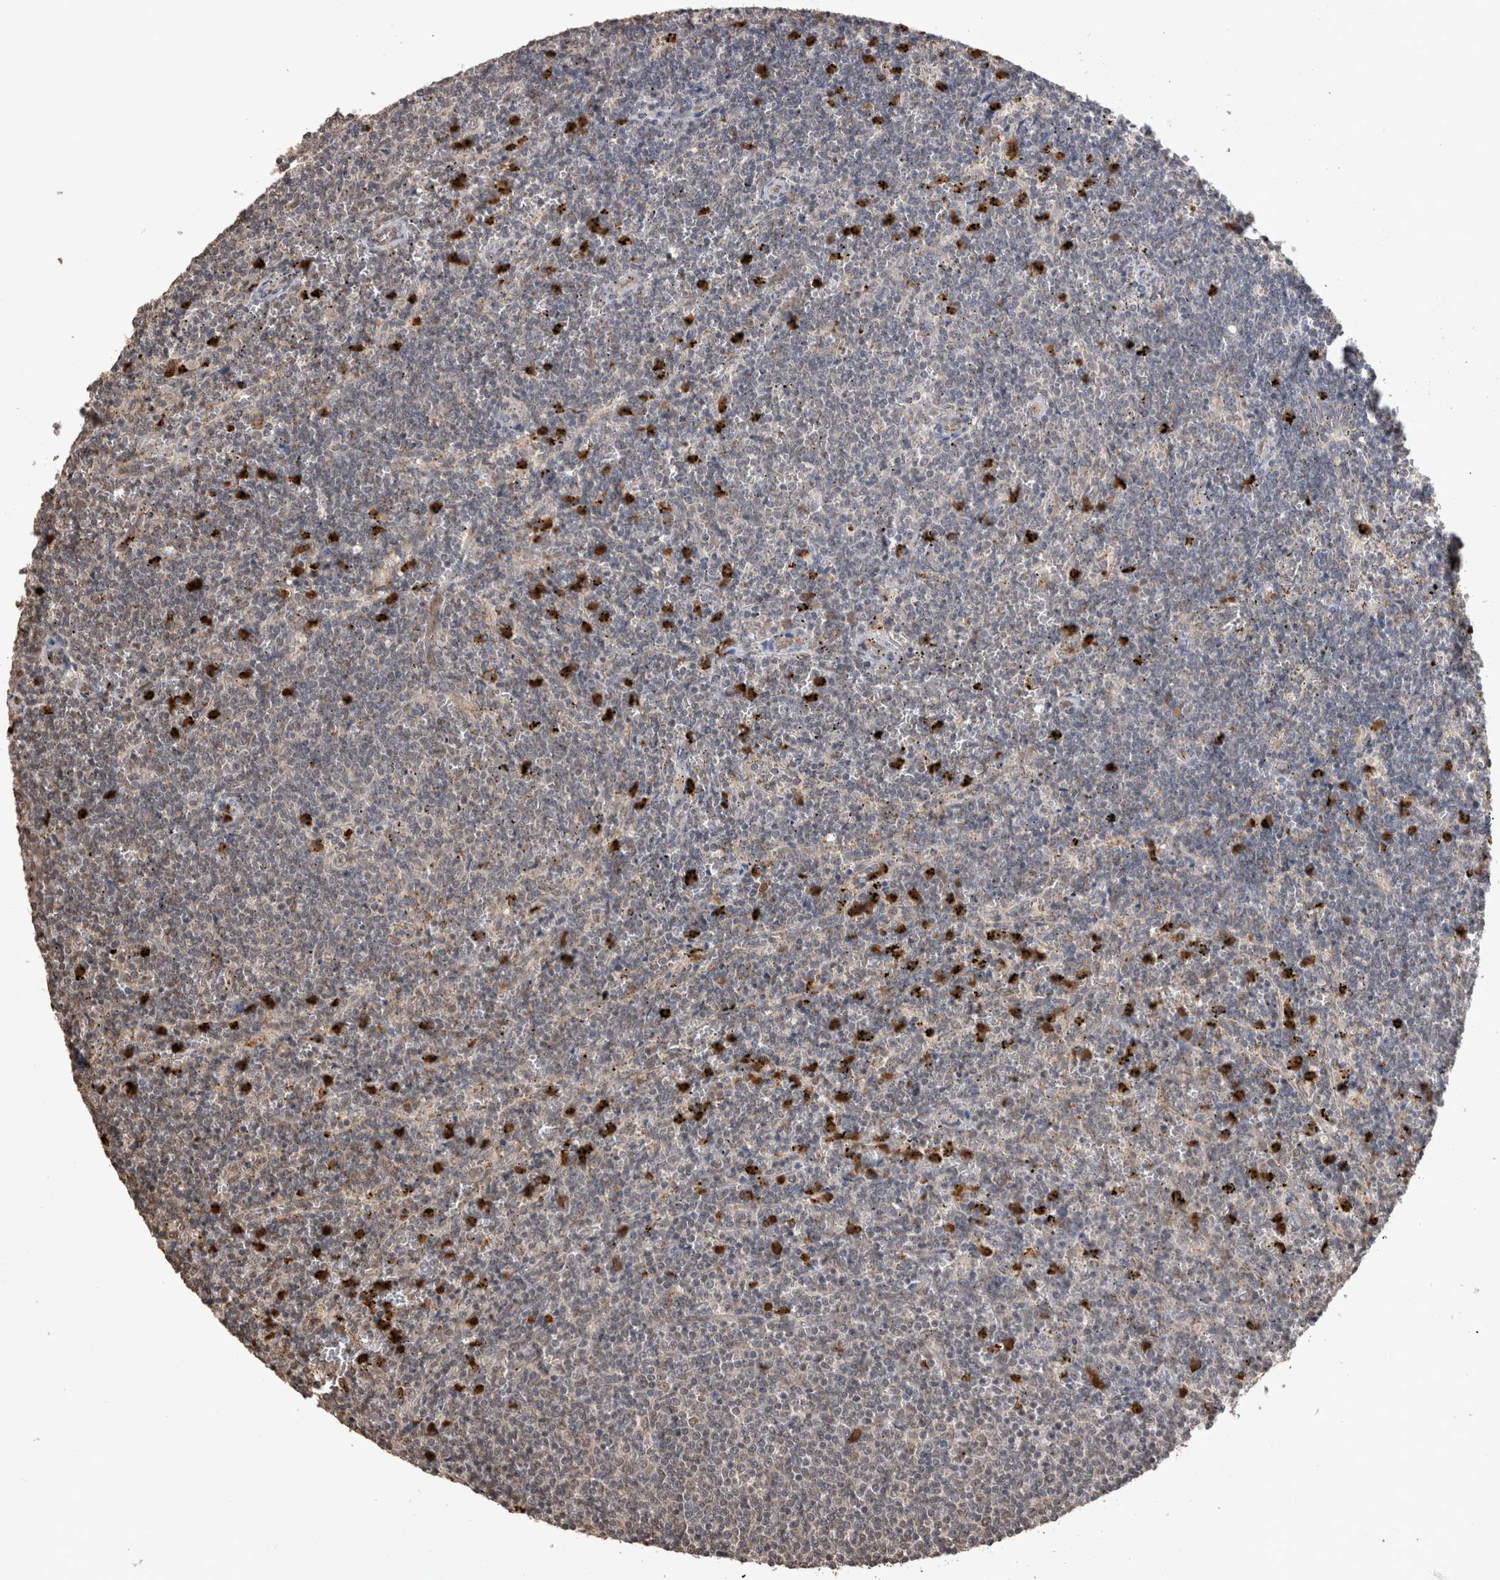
{"staining": {"intensity": "negative", "quantity": "none", "location": "none"}, "tissue": "lymphoma", "cell_type": "Tumor cells", "image_type": "cancer", "snomed": [{"axis": "morphology", "description": "Malignant lymphoma, non-Hodgkin's type, Low grade"}, {"axis": "topography", "description": "Spleen"}], "caption": "Lymphoma stained for a protein using immunohistochemistry (IHC) reveals no expression tumor cells.", "gene": "PAK4", "patient": {"sex": "female", "age": 50}}